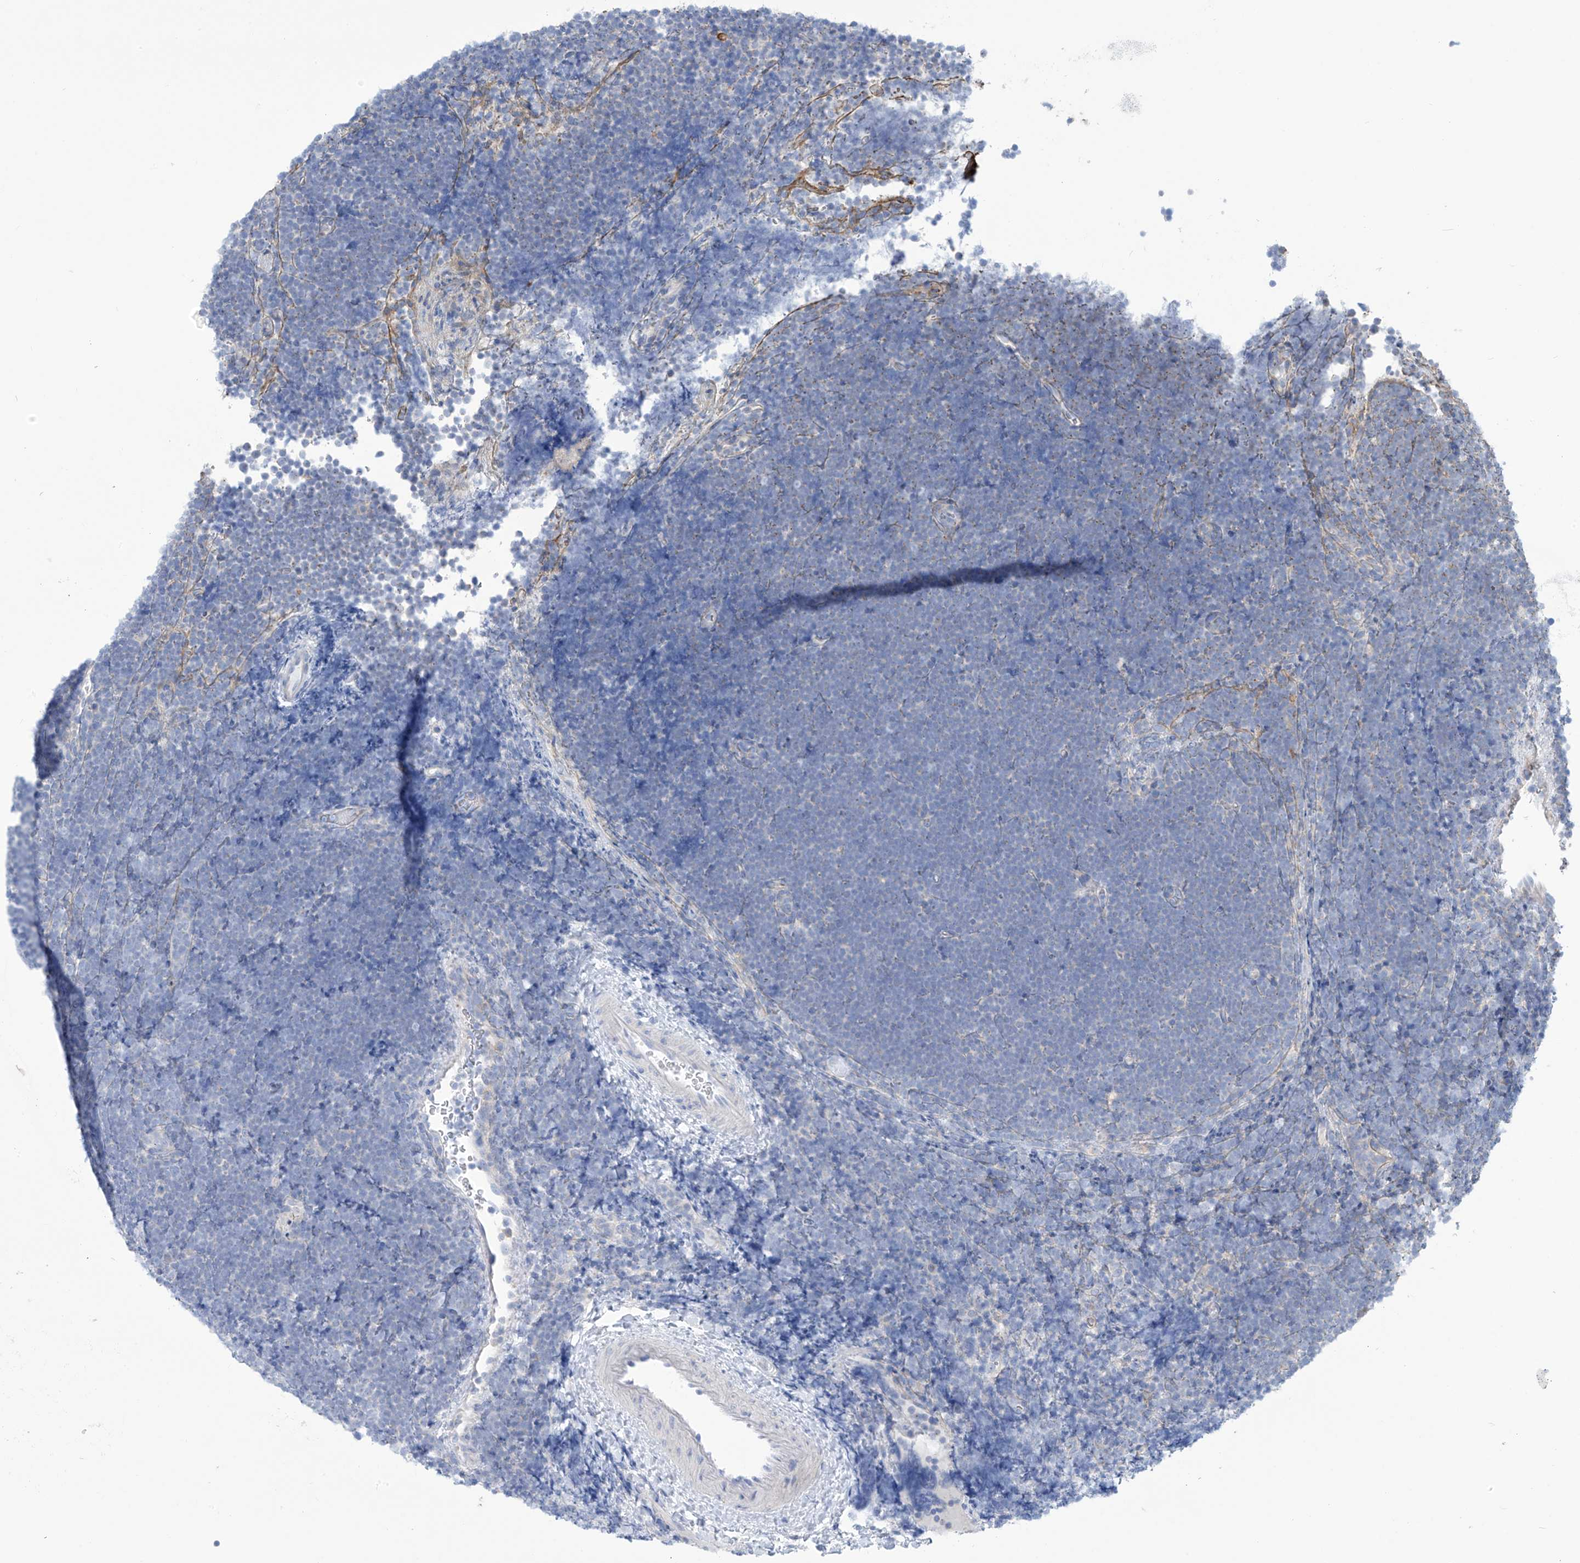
{"staining": {"intensity": "negative", "quantity": "none", "location": "none"}, "tissue": "lymphoma", "cell_type": "Tumor cells", "image_type": "cancer", "snomed": [{"axis": "morphology", "description": "Malignant lymphoma, non-Hodgkin's type, High grade"}, {"axis": "topography", "description": "Lymph node"}], "caption": "A histopathology image of human lymphoma is negative for staining in tumor cells. The staining is performed using DAB brown chromogen with nuclei counter-stained in using hematoxylin.", "gene": "FABP2", "patient": {"sex": "male", "age": 13}}